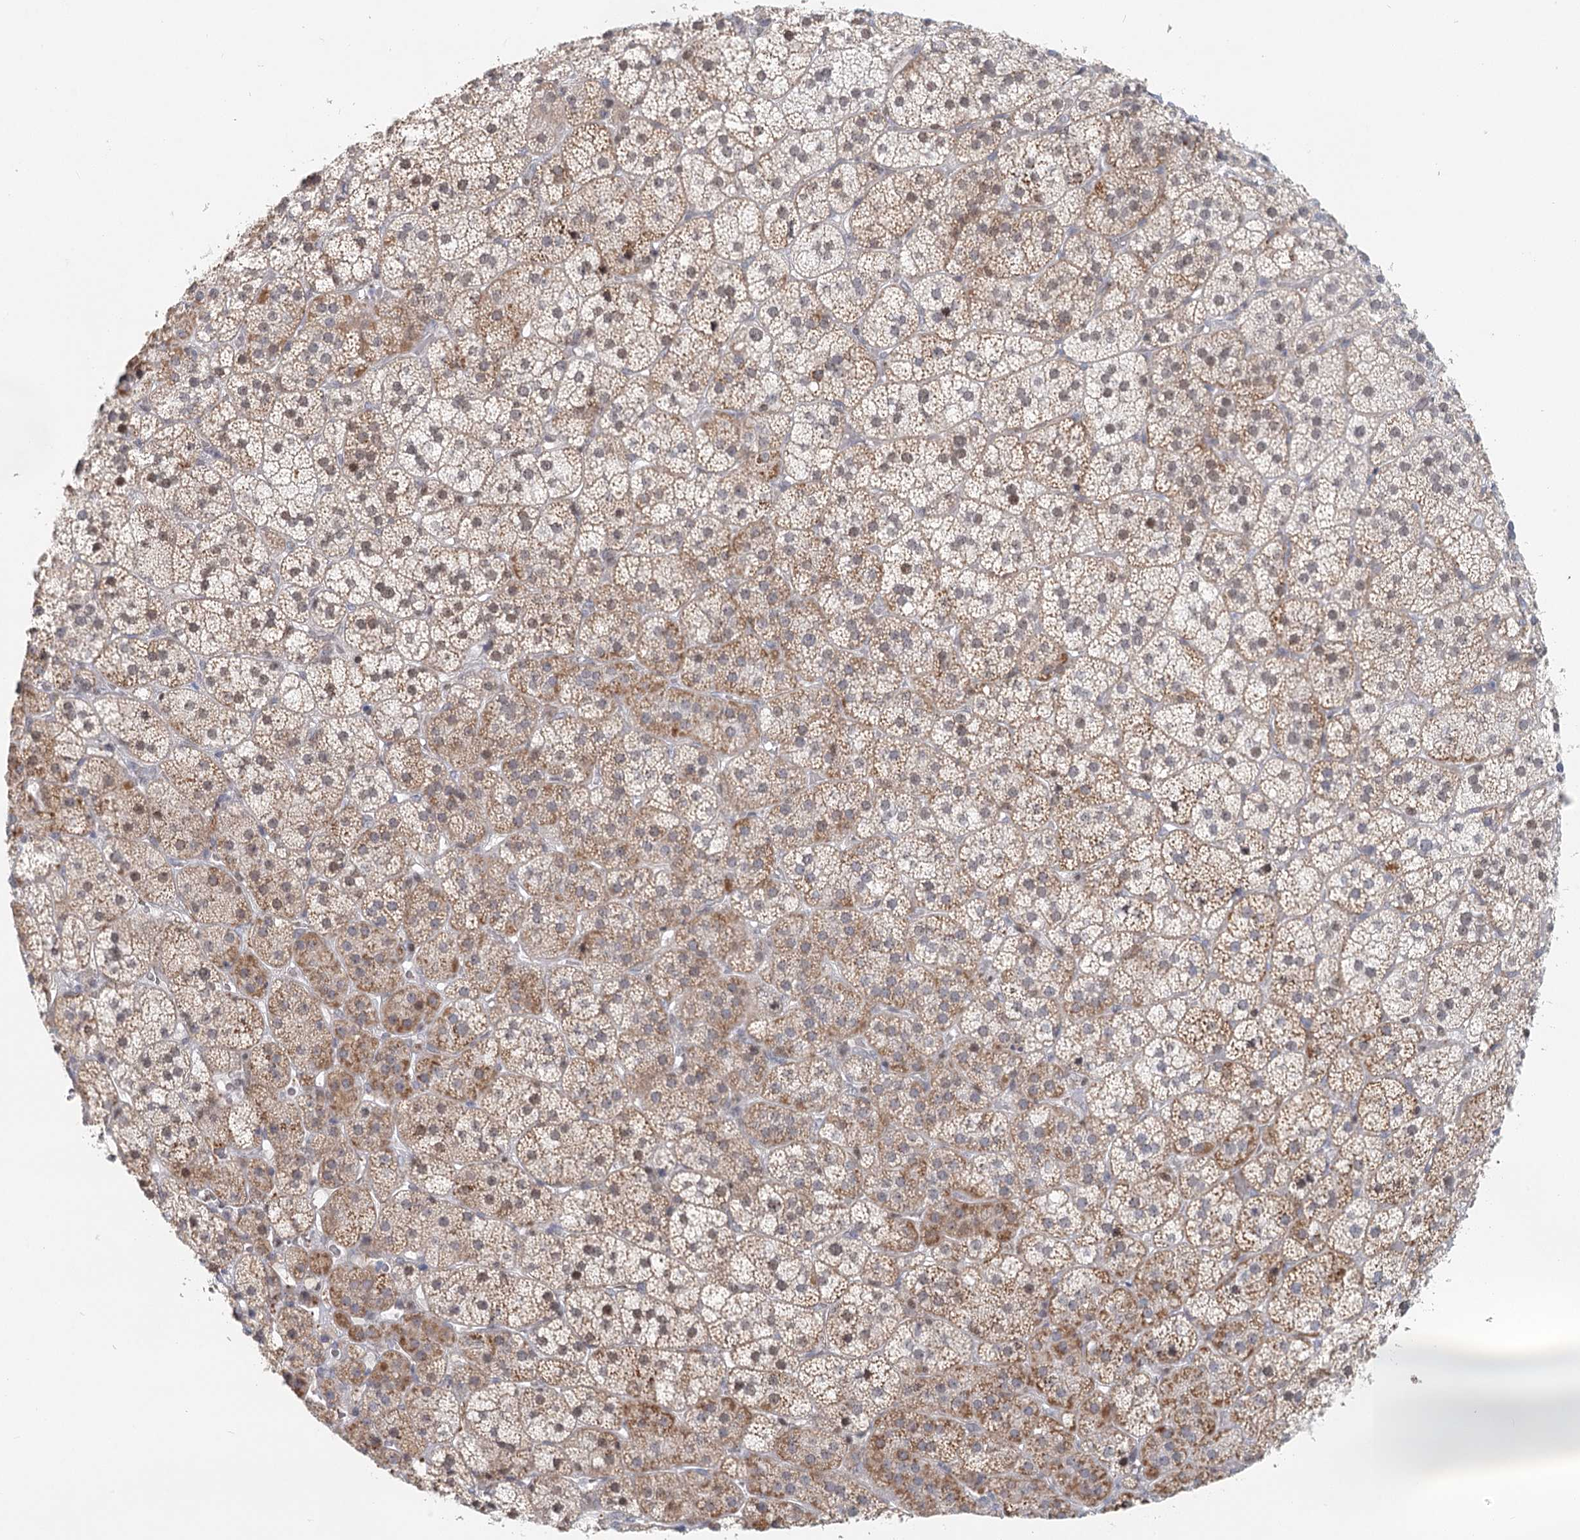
{"staining": {"intensity": "moderate", "quantity": "25%-75%", "location": "cytoplasmic/membranous"}, "tissue": "adrenal gland", "cell_type": "Glandular cells", "image_type": "normal", "snomed": [{"axis": "morphology", "description": "Normal tissue, NOS"}, {"axis": "topography", "description": "Adrenal gland"}], "caption": "Benign adrenal gland was stained to show a protein in brown. There is medium levels of moderate cytoplasmic/membranous staining in about 25%-75% of glandular cells.", "gene": "BNIP5", "patient": {"sex": "female", "age": 44}}